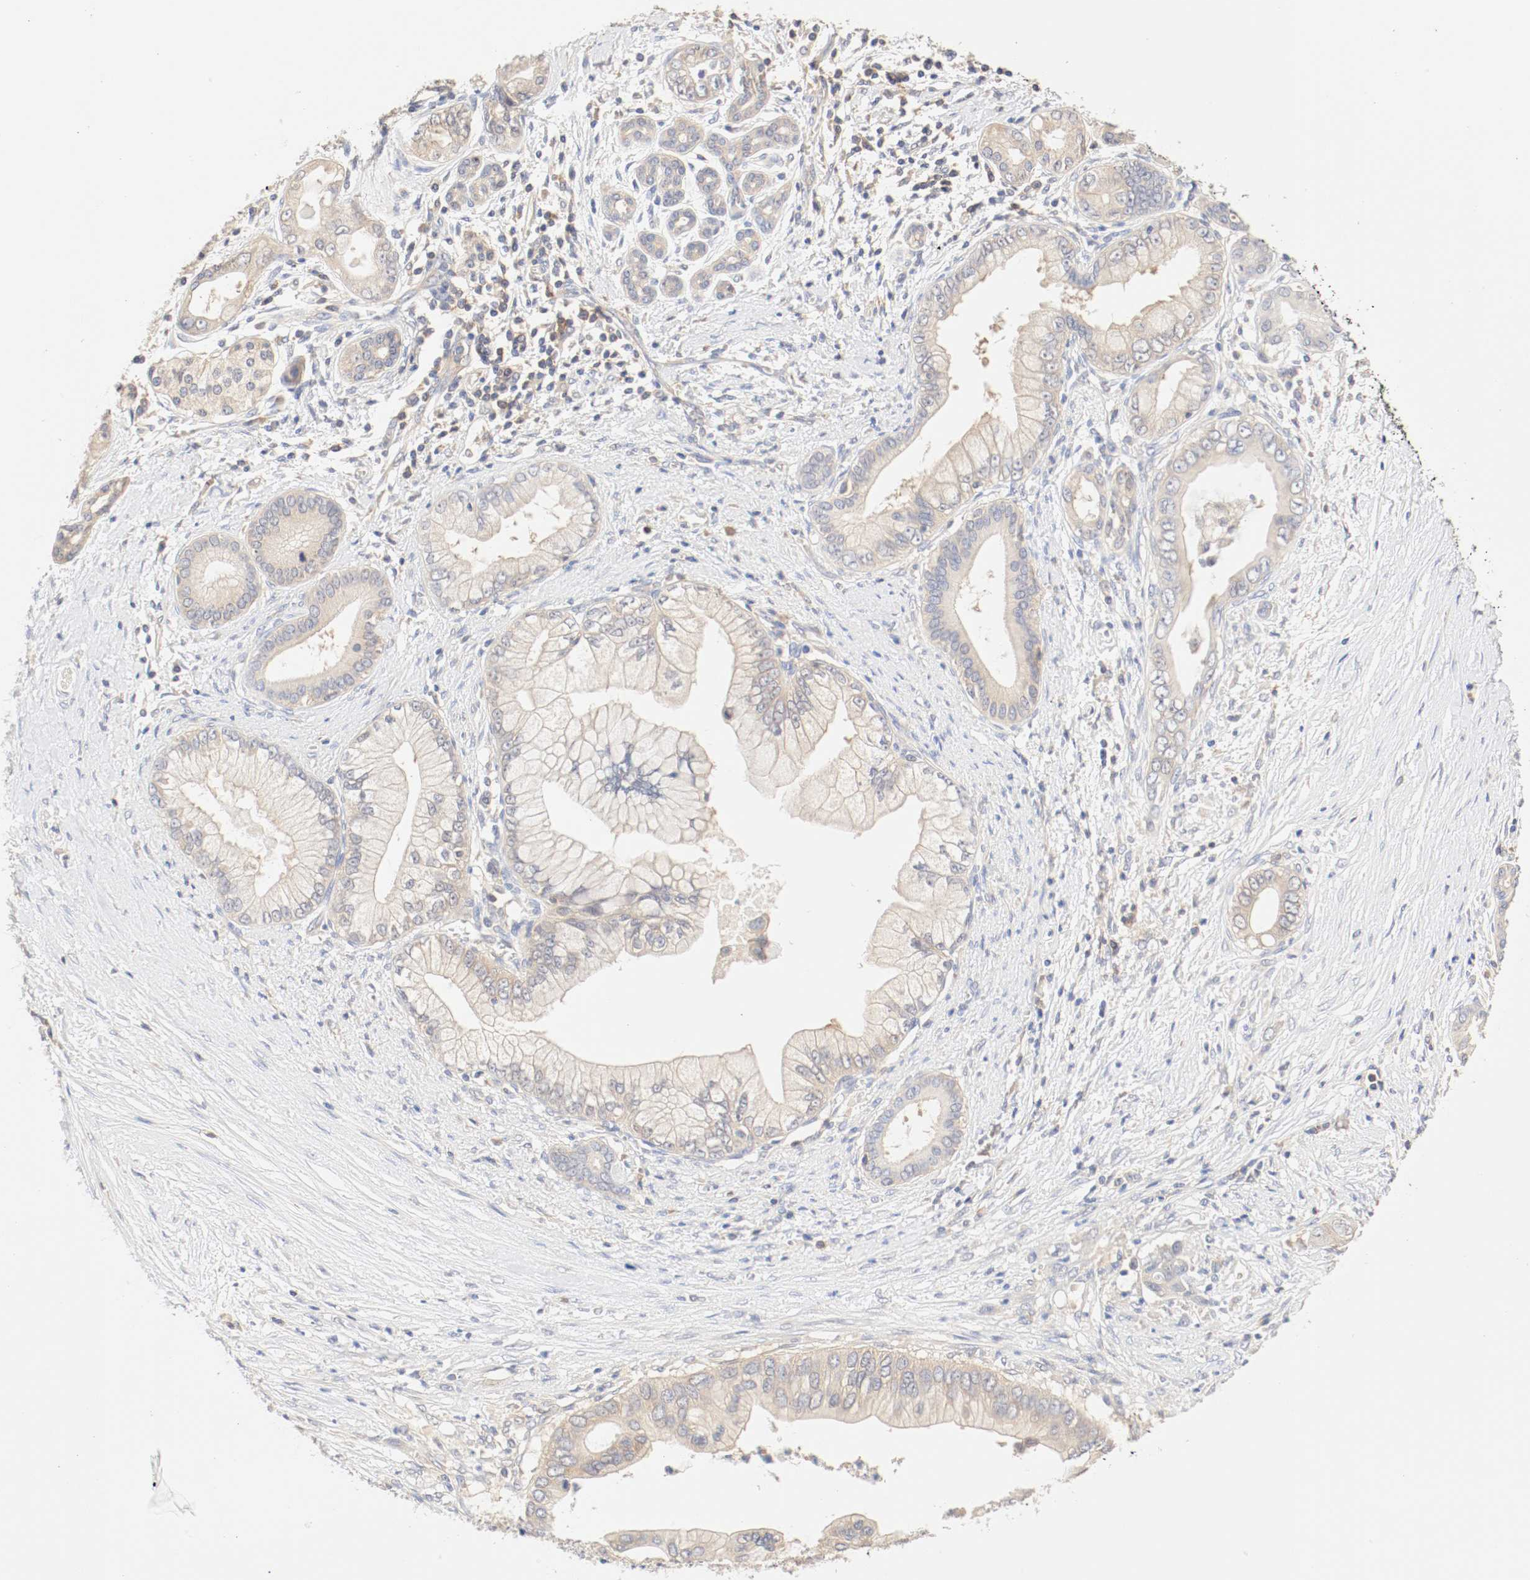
{"staining": {"intensity": "moderate", "quantity": ">75%", "location": "cytoplasmic/membranous"}, "tissue": "pancreatic cancer", "cell_type": "Tumor cells", "image_type": "cancer", "snomed": [{"axis": "morphology", "description": "Adenocarcinoma, NOS"}, {"axis": "topography", "description": "Pancreas"}], "caption": "Immunohistochemistry histopathology image of neoplastic tissue: pancreatic adenocarcinoma stained using IHC reveals medium levels of moderate protein expression localized specifically in the cytoplasmic/membranous of tumor cells, appearing as a cytoplasmic/membranous brown color.", "gene": "GIT1", "patient": {"sex": "male", "age": 59}}